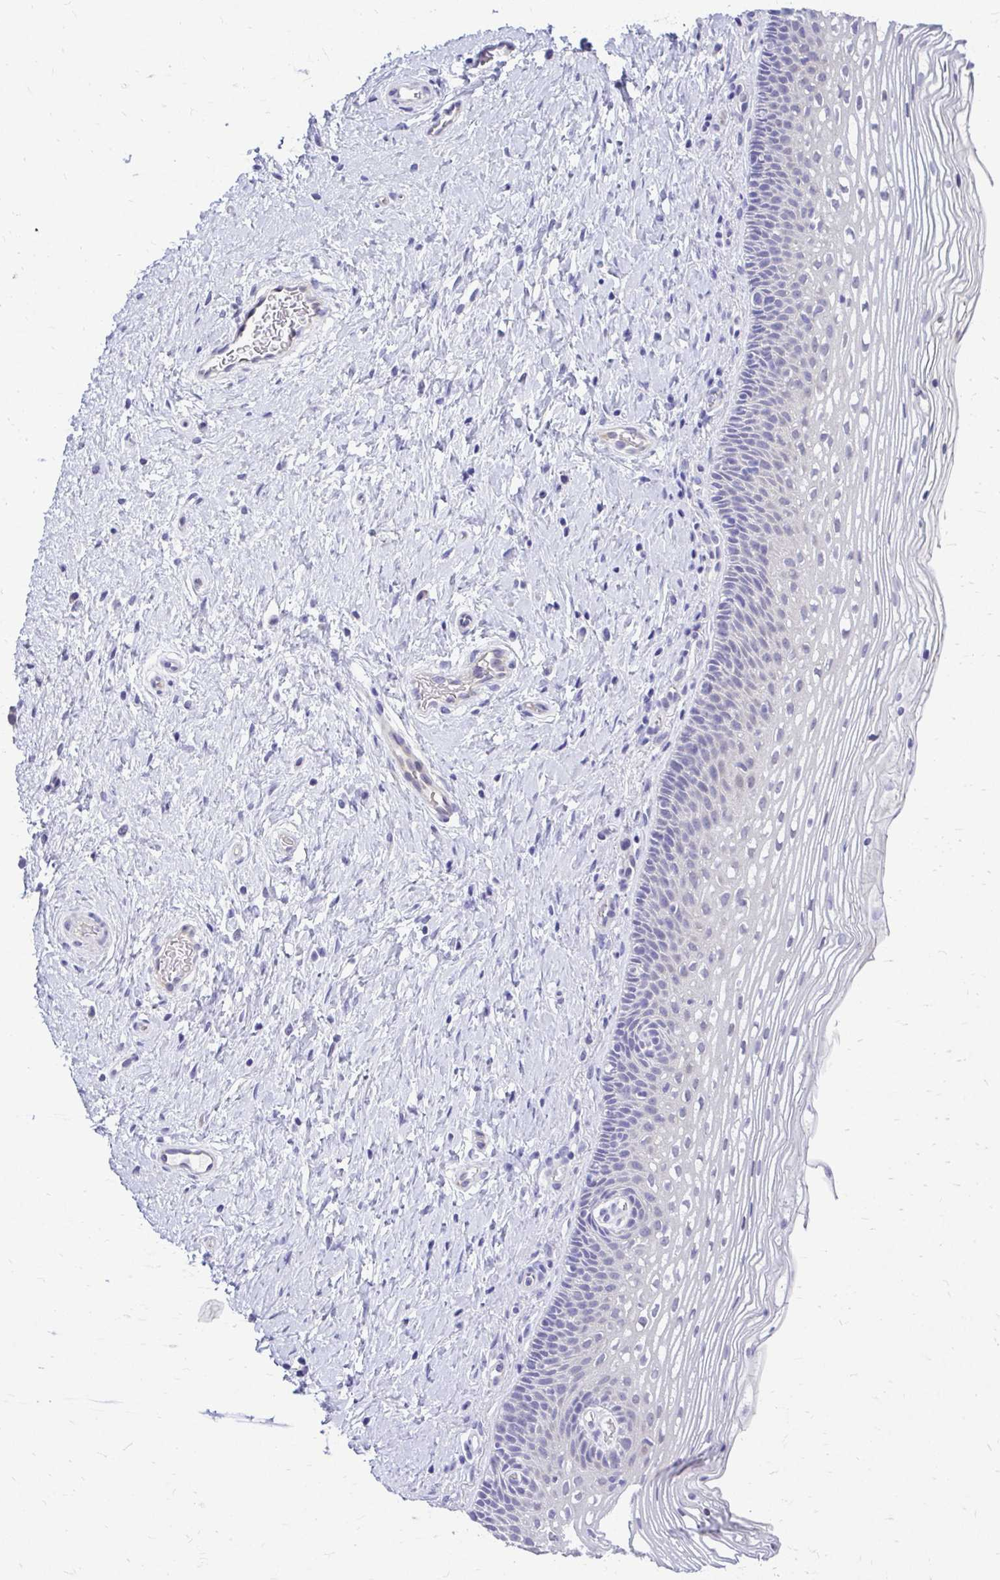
{"staining": {"intensity": "negative", "quantity": "none", "location": "none"}, "tissue": "cervix", "cell_type": "Glandular cells", "image_type": "normal", "snomed": [{"axis": "morphology", "description": "Normal tissue, NOS"}, {"axis": "topography", "description": "Cervix"}], "caption": "IHC histopathology image of unremarkable human cervix stained for a protein (brown), which shows no positivity in glandular cells. The staining is performed using DAB brown chromogen with nuclei counter-stained in using hematoxylin.", "gene": "ZSWIM9", "patient": {"sex": "female", "age": 34}}